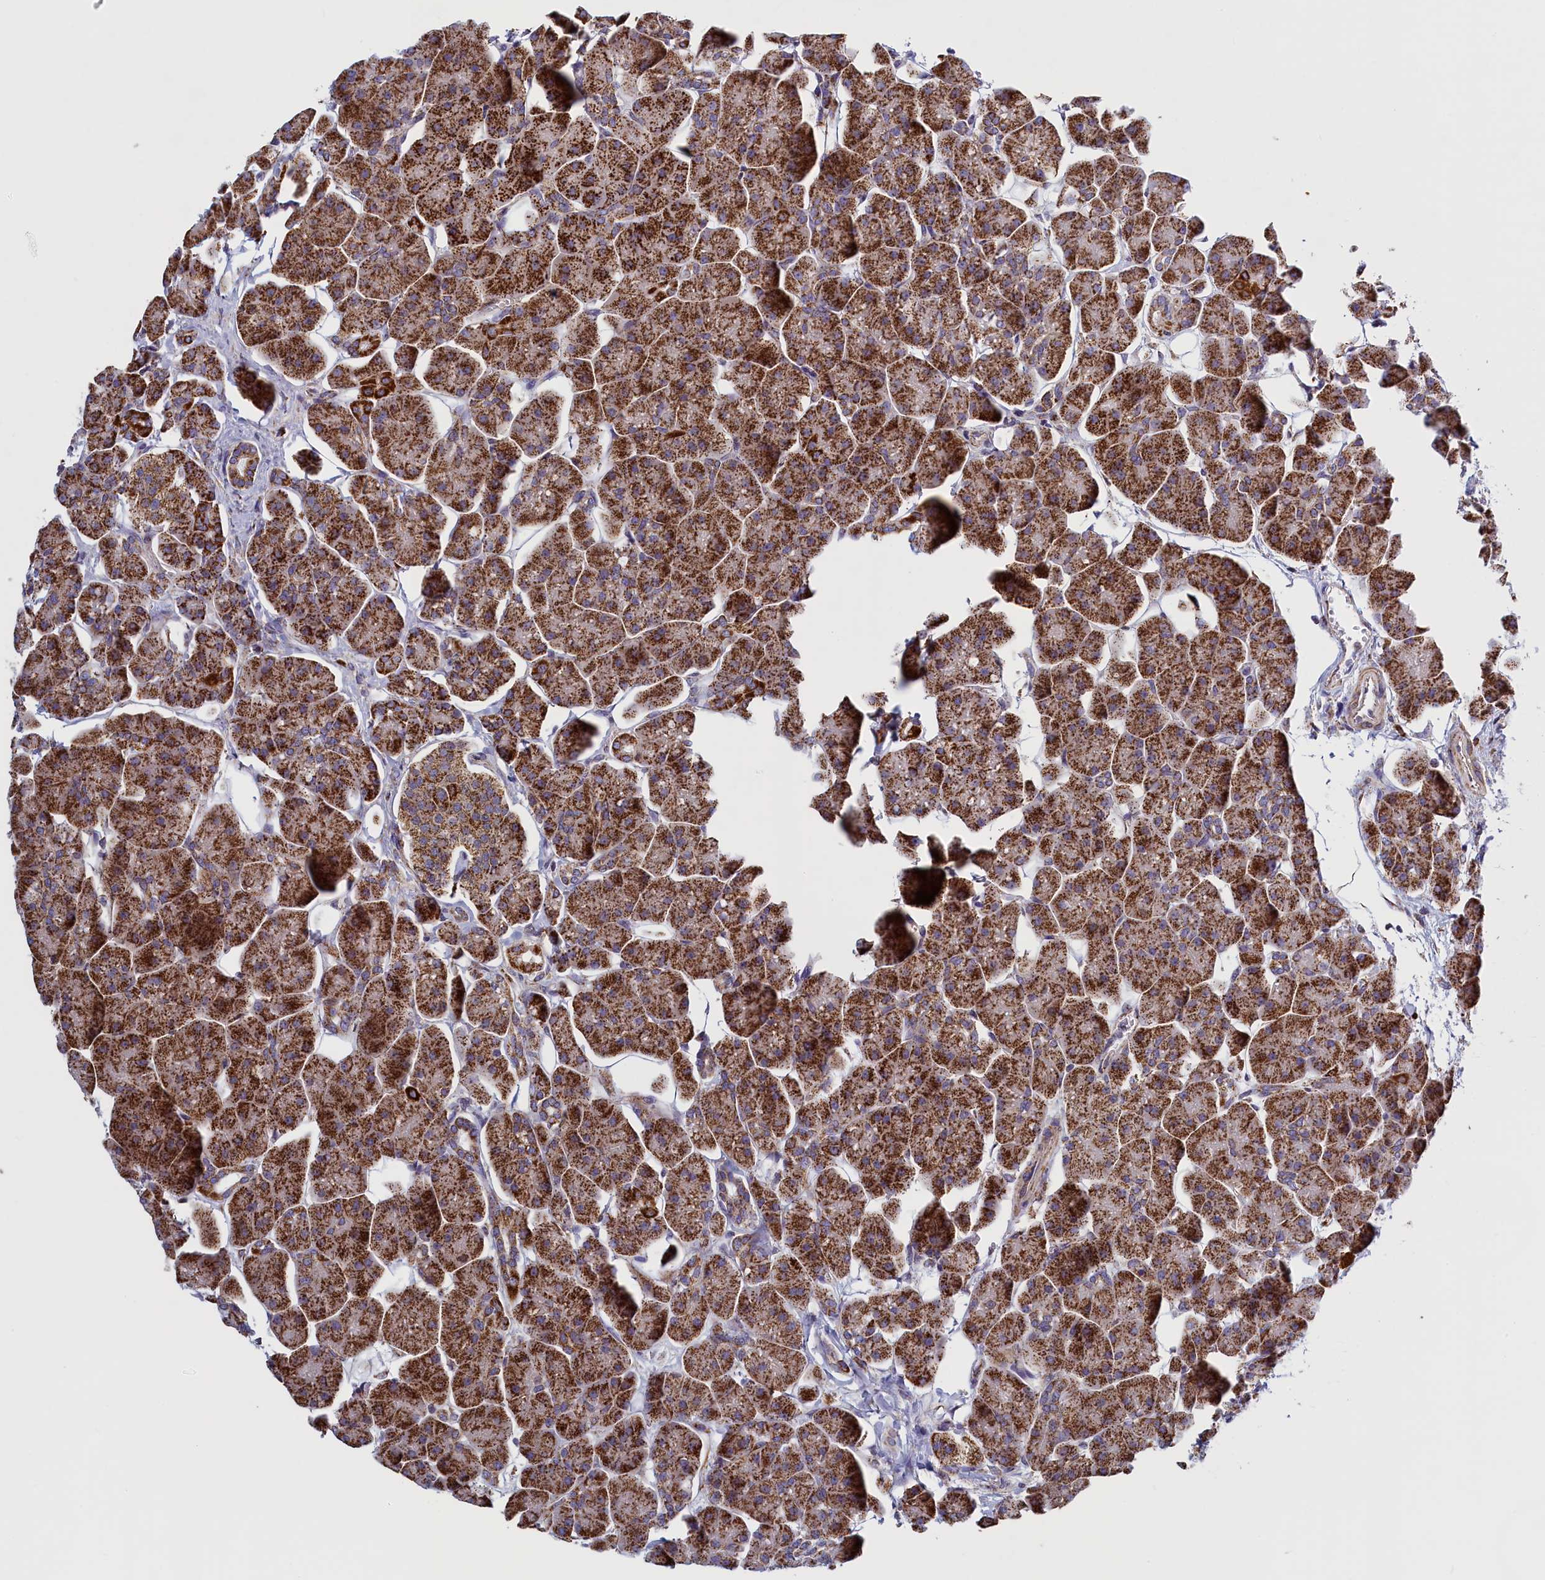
{"staining": {"intensity": "strong", "quantity": ">75%", "location": "cytoplasmic/membranous"}, "tissue": "pancreas", "cell_type": "Exocrine glandular cells", "image_type": "normal", "snomed": [{"axis": "morphology", "description": "Normal tissue, NOS"}, {"axis": "topography", "description": "Pancreas"}], "caption": "The image displays staining of normal pancreas, revealing strong cytoplasmic/membranous protein staining (brown color) within exocrine glandular cells. The protein is shown in brown color, while the nuclei are stained blue.", "gene": "IFT122", "patient": {"sex": "male", "age": 66}}